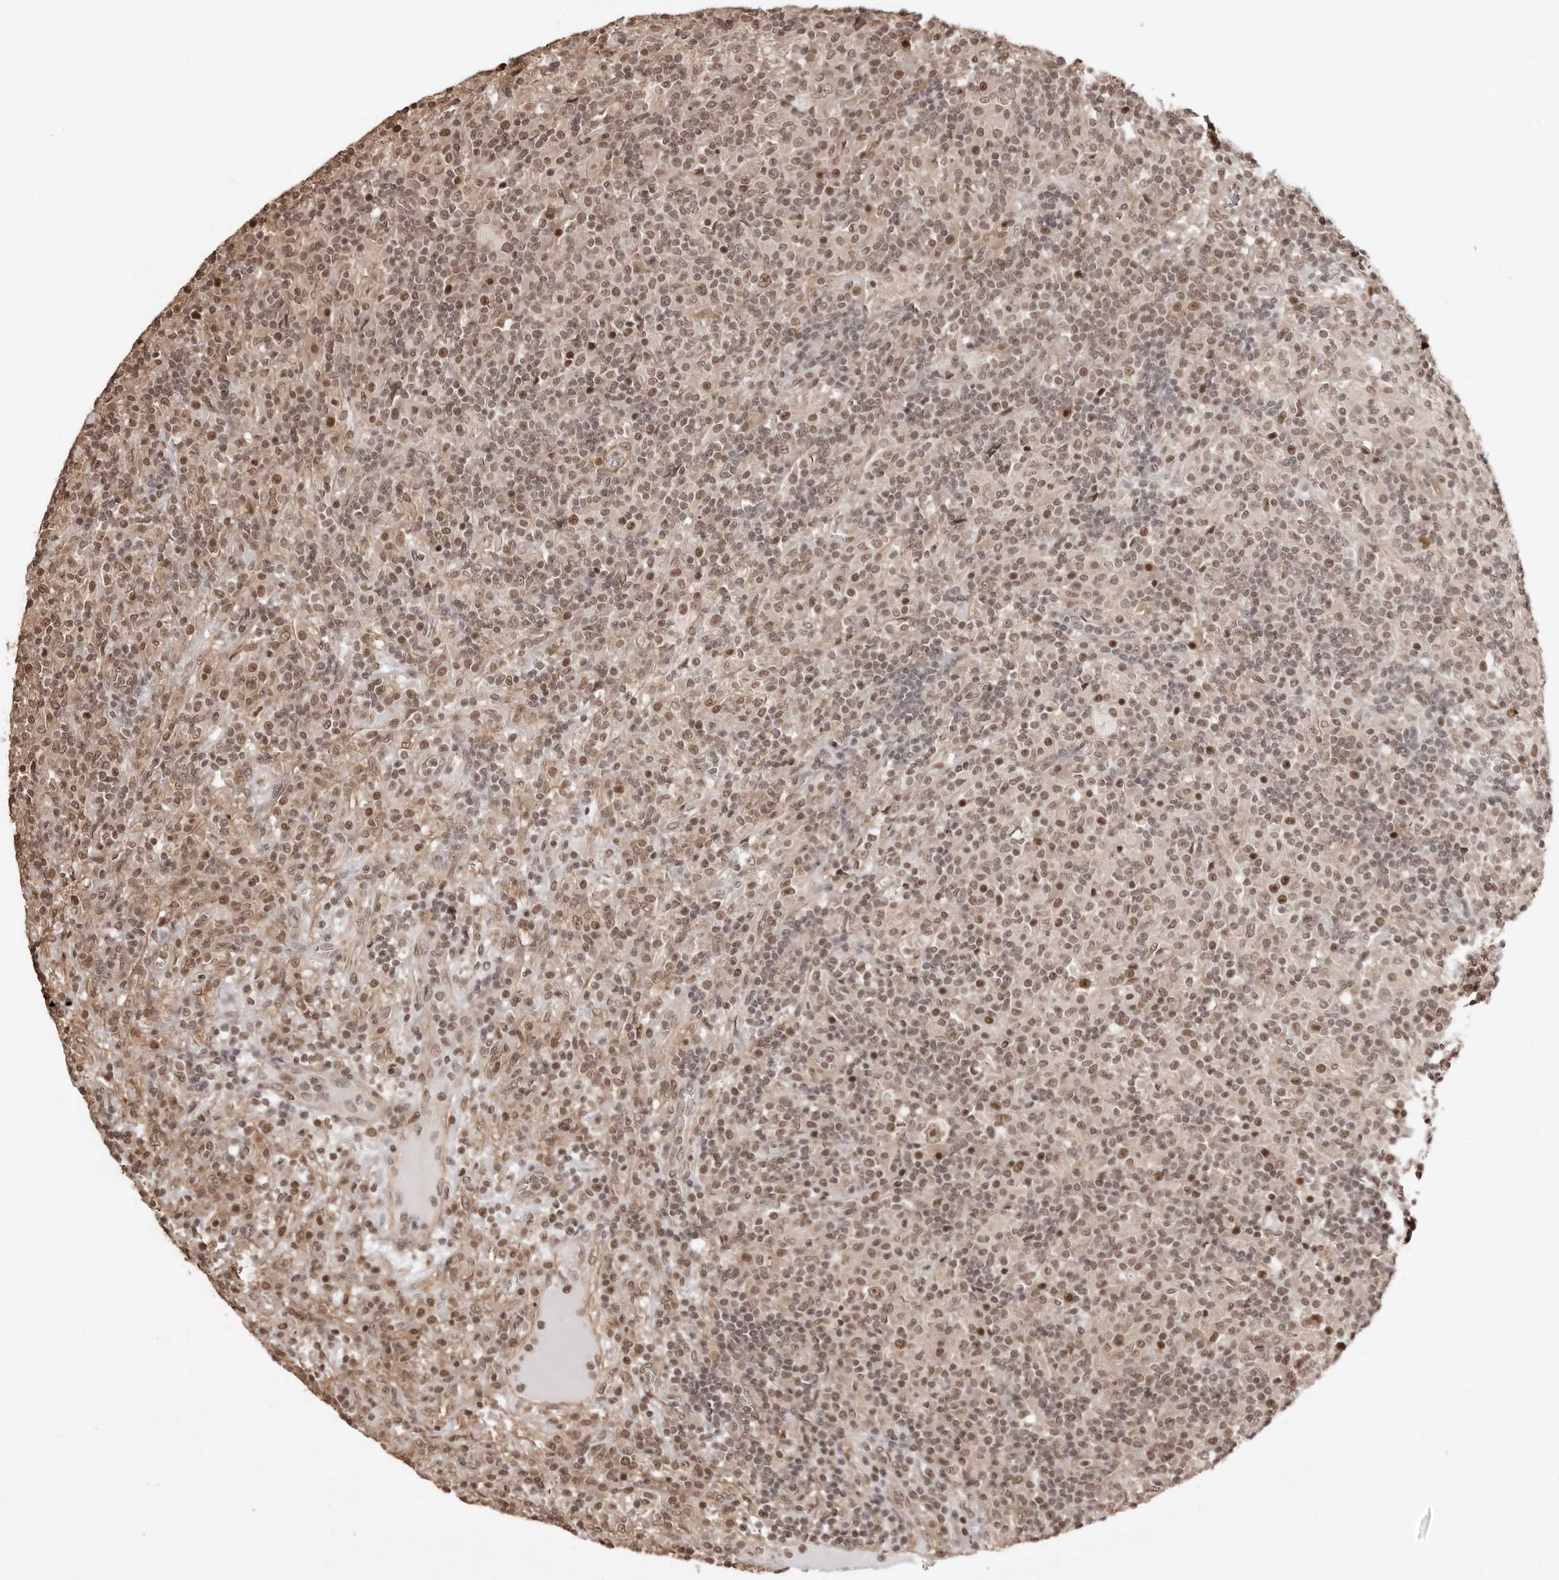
{"staining": {"intensity": "weak", "quantity": ">75%", "location": "nuclear"}, "tissue": "lymphoma", "cell_type": "Tumor cells", "image_type": "cancer", "snomed": [{"axis": "morphology", "description": "Hodgkin's disease, NOS"}, {"axis": "topography", "description": "Lymph node"}], "caption": "Protein staining shows weak nuclear positivity in approximately >75% of tumor cells in Hodgkin's disease.", "gene": "SDE2", "patient": {"sex": "male", "age": 70}}